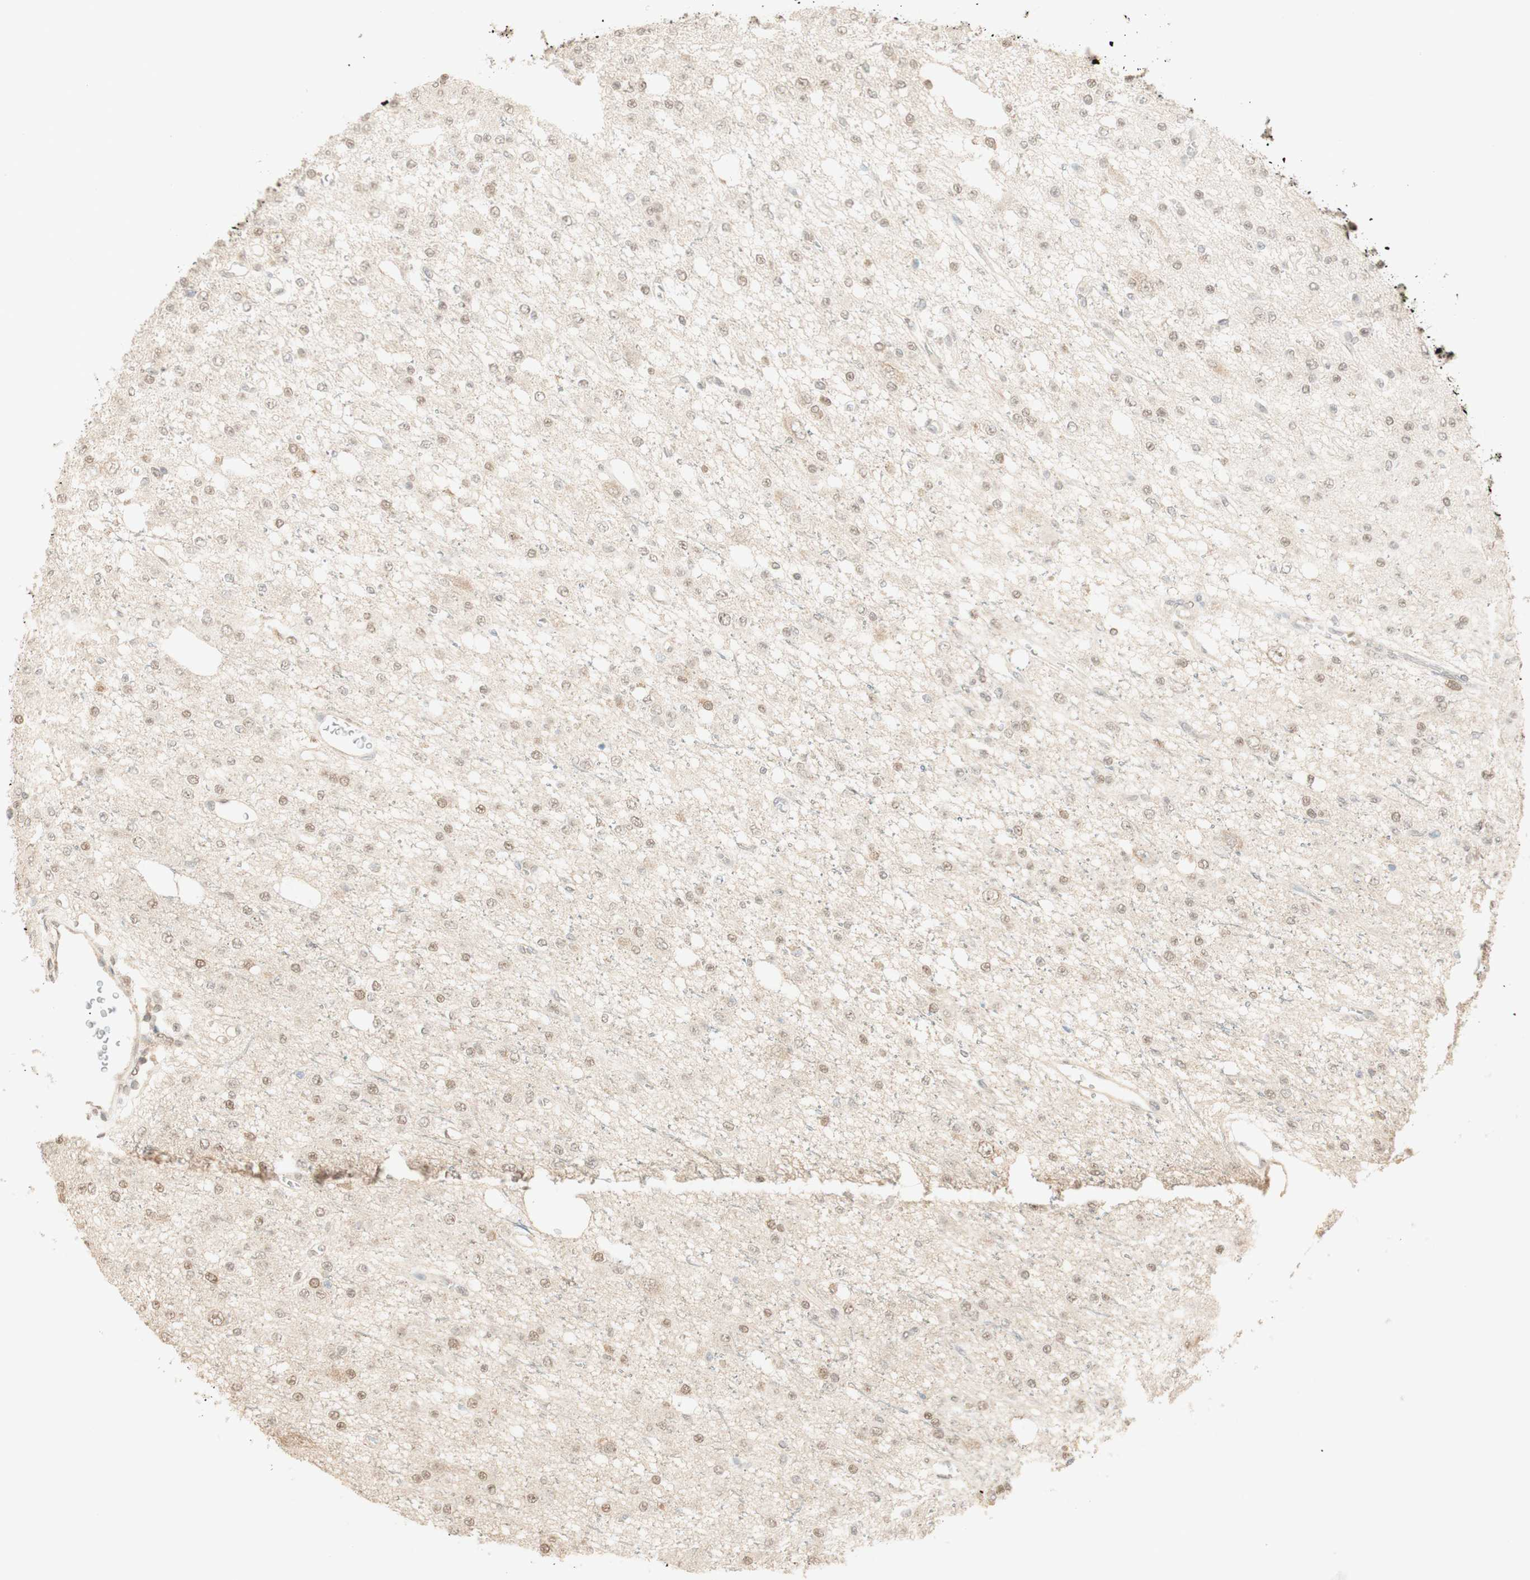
{"staining": {"intensity": "weak", "quantity": ">75%", "location": "nuclear"}, "tissue": "glioma", "cell_type": "Tumor cells", "image_type": "cancer", "snomed": [{"axis": "morphology", "description": "Glioma, malignant, Low grade"}, {"axis": "topography", "description": "Brain"}], "caption": "Protein staining demonstrates weak nuclear staining in about >75% of tumor cells in malignant low-grade glioma. (Brightfield microscopy of DAB IHC at high magnification).", "gene": "SPINT2", "patient": {"sex": "male", "age": 38}}